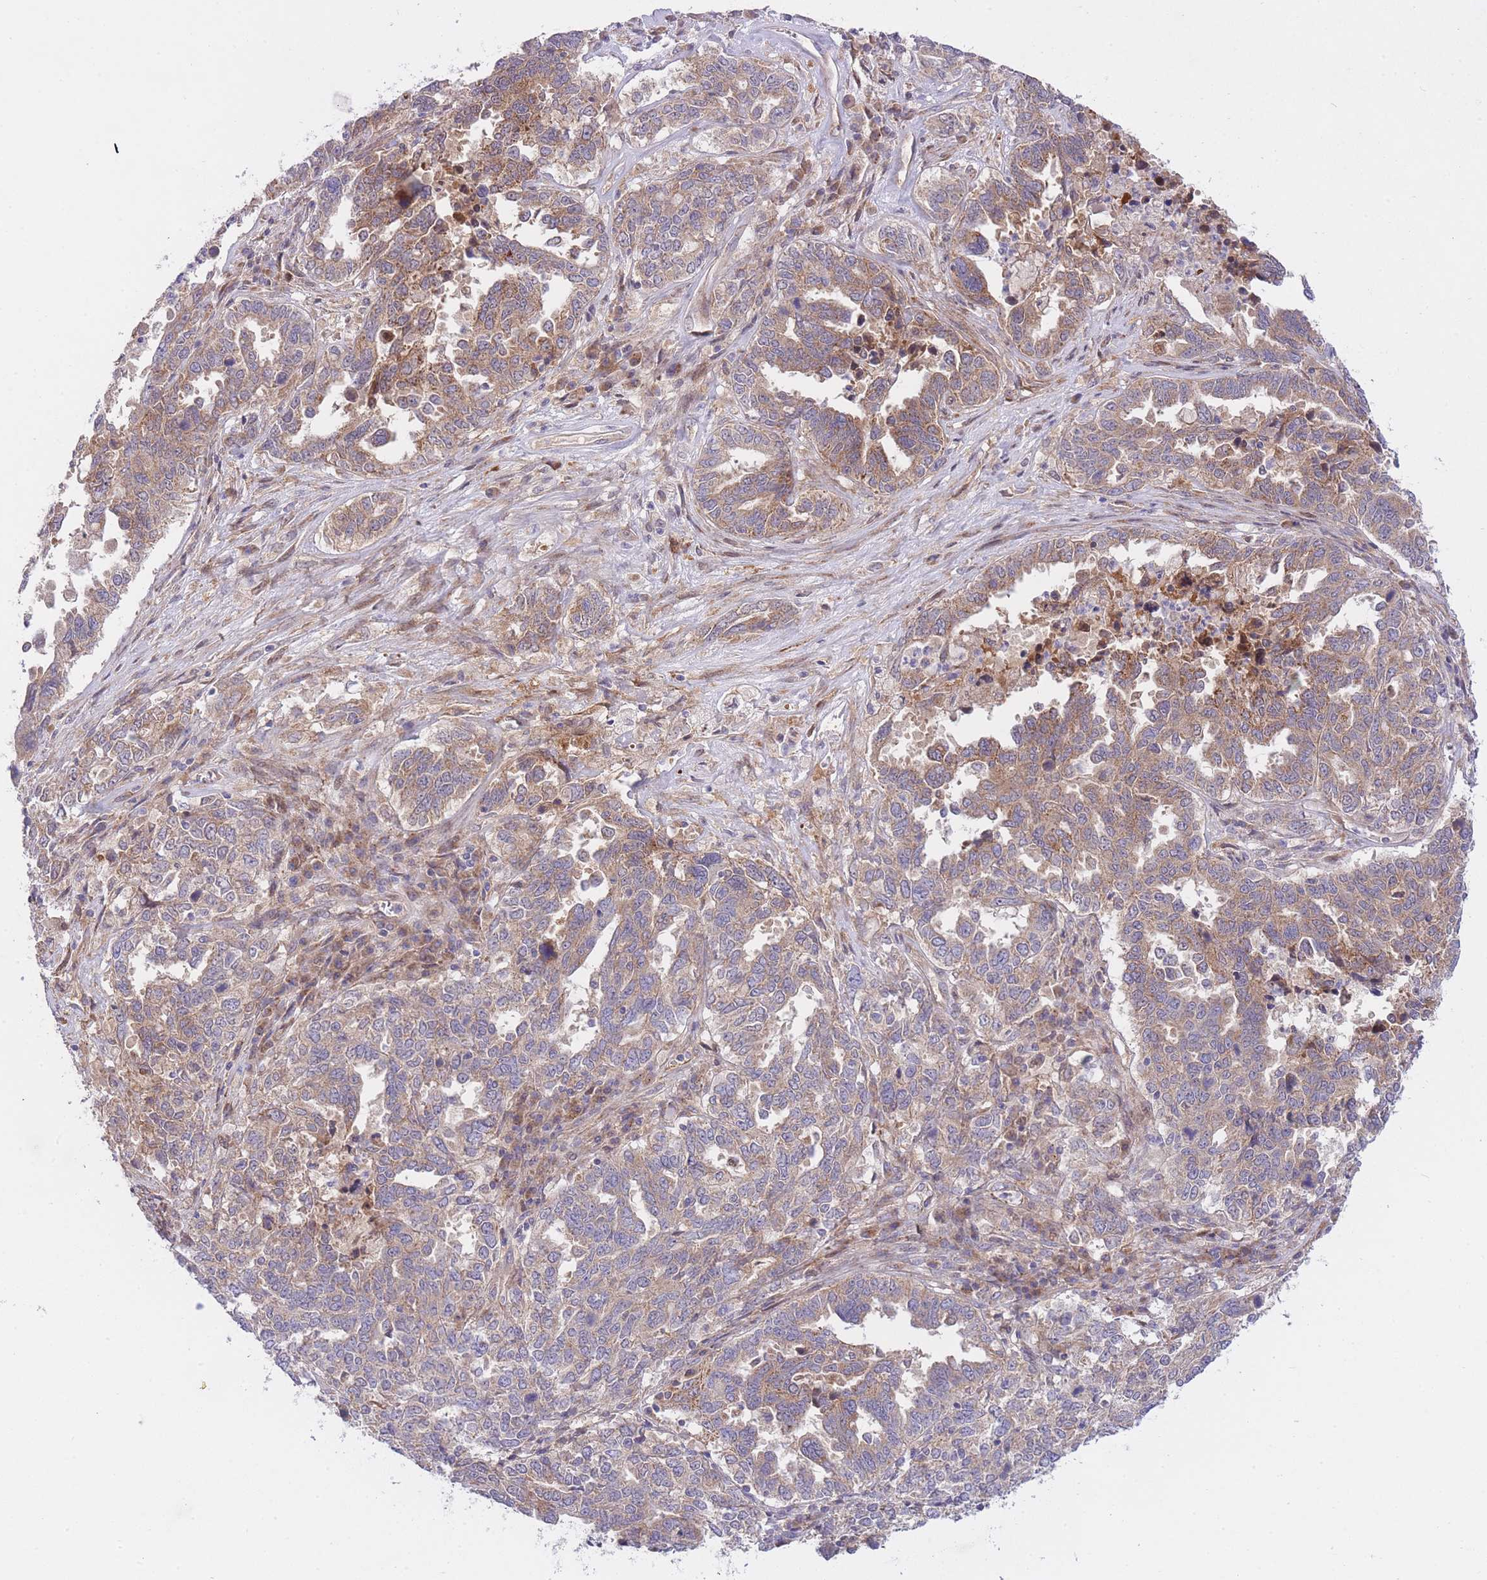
{"staining": {"intensity": "moderate", "quantity": "25%-75%", "location": "cytoplasmic/membranous"}, "tissue": "ovarian cancer", "cell_type": "Tumor cells", "image_type": "cancer", "snomed": [{"axis": "morphology", "description": "Carcinoma, endometroid"}, {"axis": "topography", "description": "Ovary"}], "caption": "Moderate cytoplasmic/membranous staining is seen in approximately 25%-75% of tumor cells in endometroid carcinoma (ovarian). The protein is shown in brown color, while the nuclei are stained blue.", "gene": "CHAC1", "patient": {"sex": "female", "age": 62}}